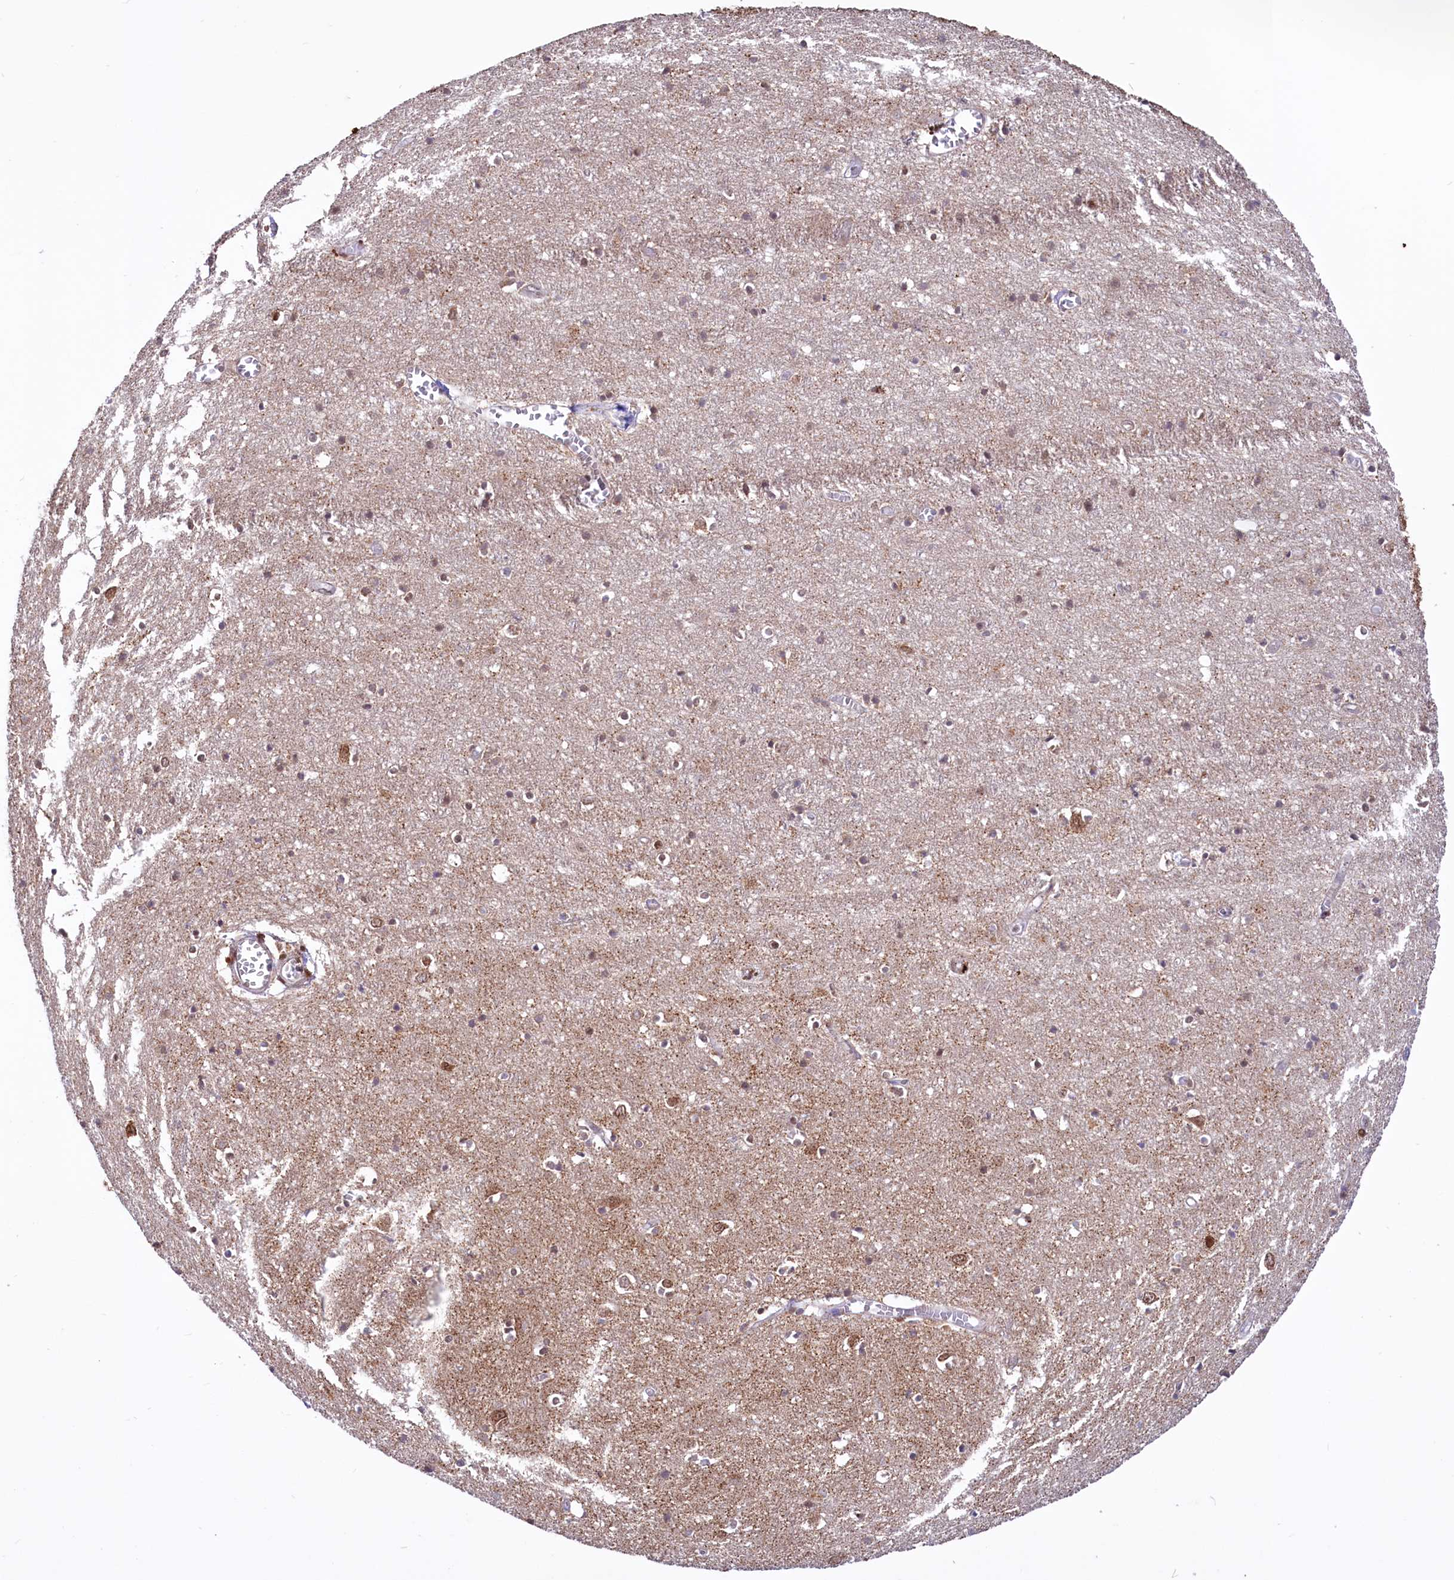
{"staining": {"intensity": "negative", "quantity": "none", "location": "none"}, "tissue": "cerebral cortex", "cell_type": "Endothelial cells", "image_type": "normal", "snomed": [{"axis": "morphology", "description": "Normal tissue, NOS"}, {"axis": "topography", "description": "Cerebral cortex"}], "caption": "This histopathology image is of normal cerebral cortex stained with immunohistochemistry (IHC) to label a protein in brown with the nuclei are counter-stained blue. There is no positivity in endothelial cells. (DAB immunohistochemistry (IHC) visualized using brightfield microscopy, high magnification).", "gene": "PHC3", "patient": {"sex": "female", "age": 64}}